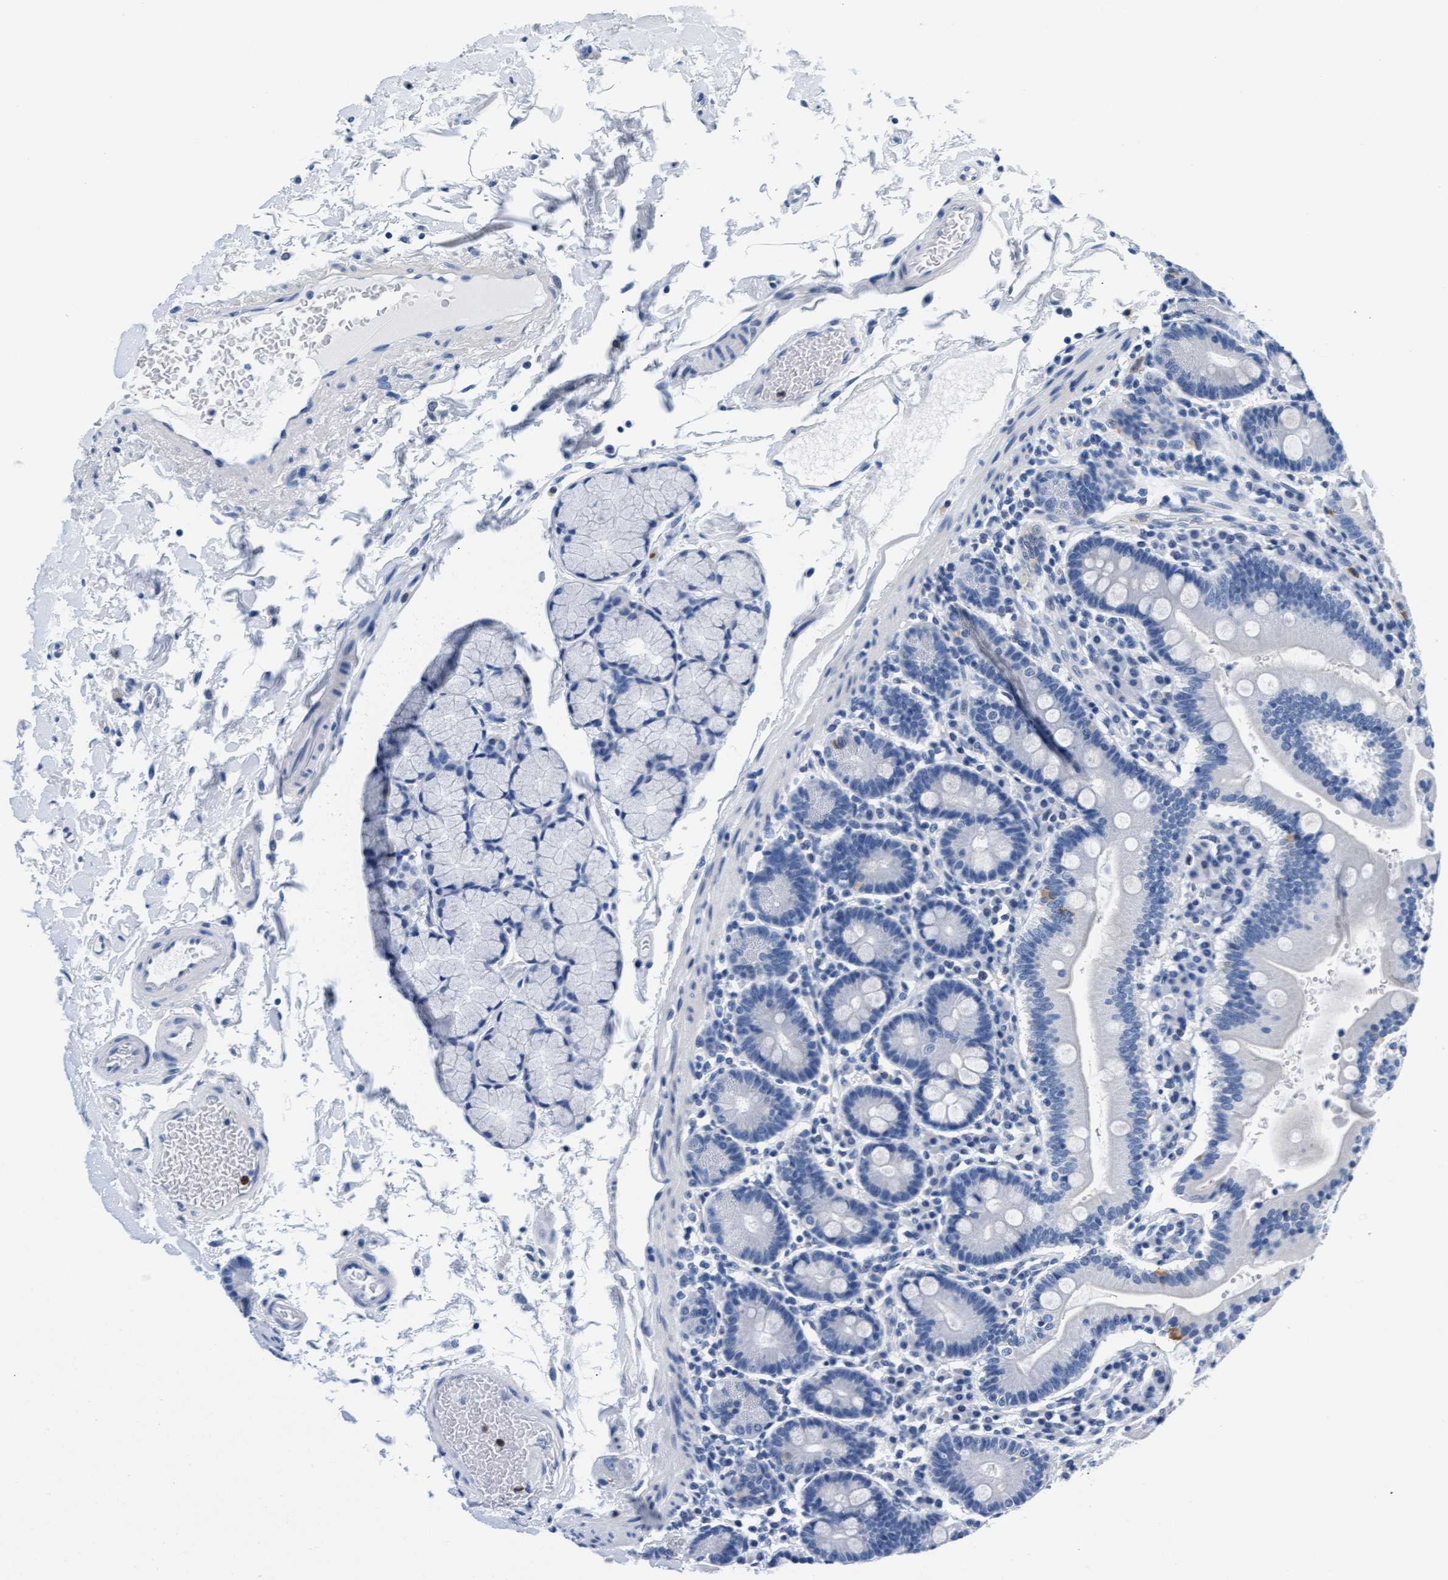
{"staining": {"intensity": "negative", "quantity": "none", "location": "none"}, "tissue": "duodenum", "cell_type": "Glandular cells", "image_type": "normal", "snomed": [{"axis": "morphology", "description": "Normal tissue, NOS"}, {"axis": "topography", "description": "Small intestine, NOS"}], "caption": "Glandular cells show no significant staining in normal duodenum. (DAB immunohistochemistry visualized using brightfield microscopy, high magnification).", "gene": "MMP8", "patient": {"sex": "female", "age": 71}}